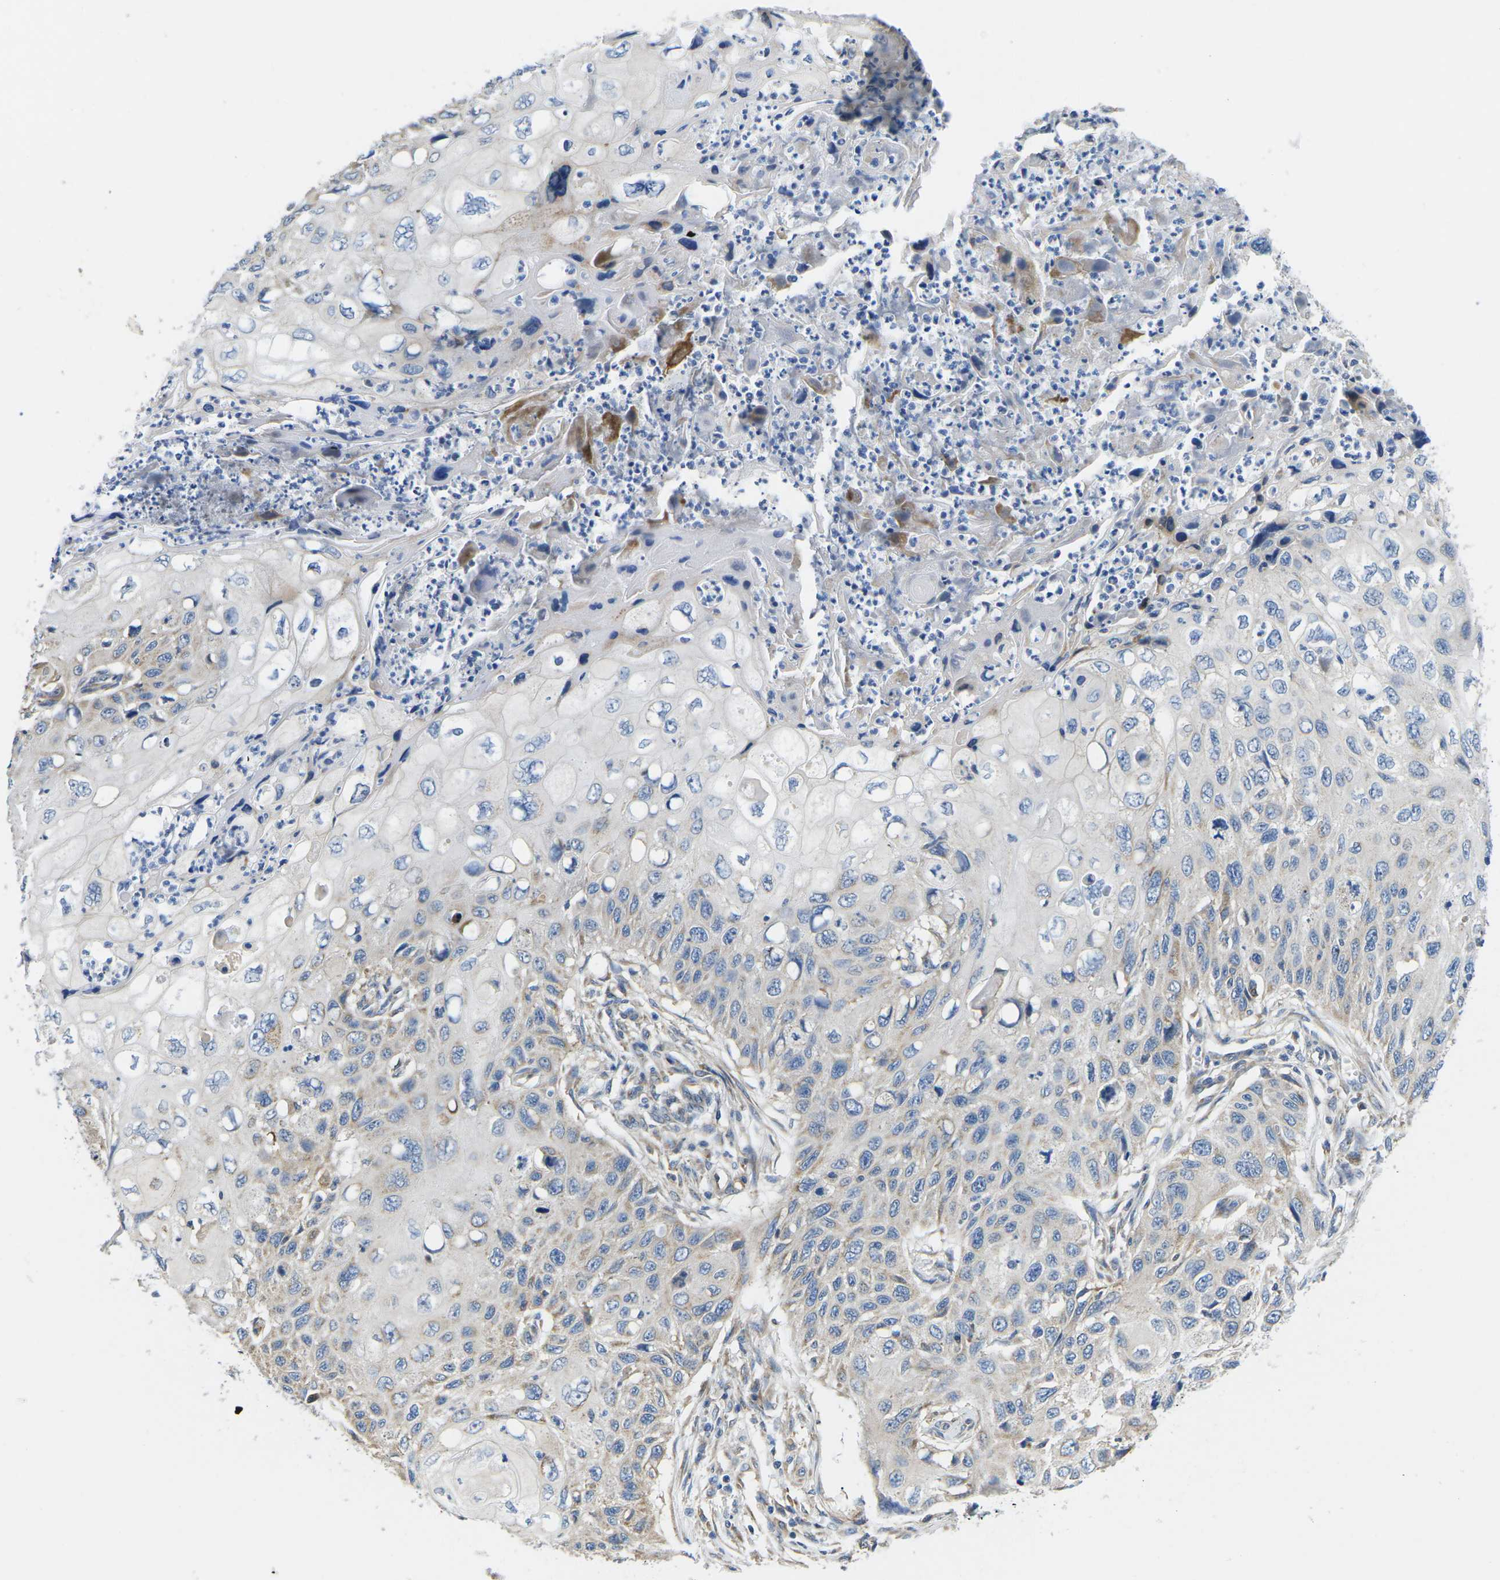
{"staining": {"intensity": "weak", "quantity": "25%-75%", "location": "cytoplasmic/membranous"}, "tissue": "cervical cancer", "cell_type": "Tumor cells", "image_type": "cancer", "snomed": [{"axis": "morphology", "description": "Squamous cell carcinoma, NOS"}, {"axis": "topography", "description": "Cervix"}], "caption": "A low amount of weak cytoplasmic/membranous positivity is identified in about 25%-75% of tumor cells in cervical cancer tissue. The protein of interest is shown in brown color, while the nuclei are stained blue.", "gene": "TMEFF2", "patient": {"sex": "female", "age": 70}}